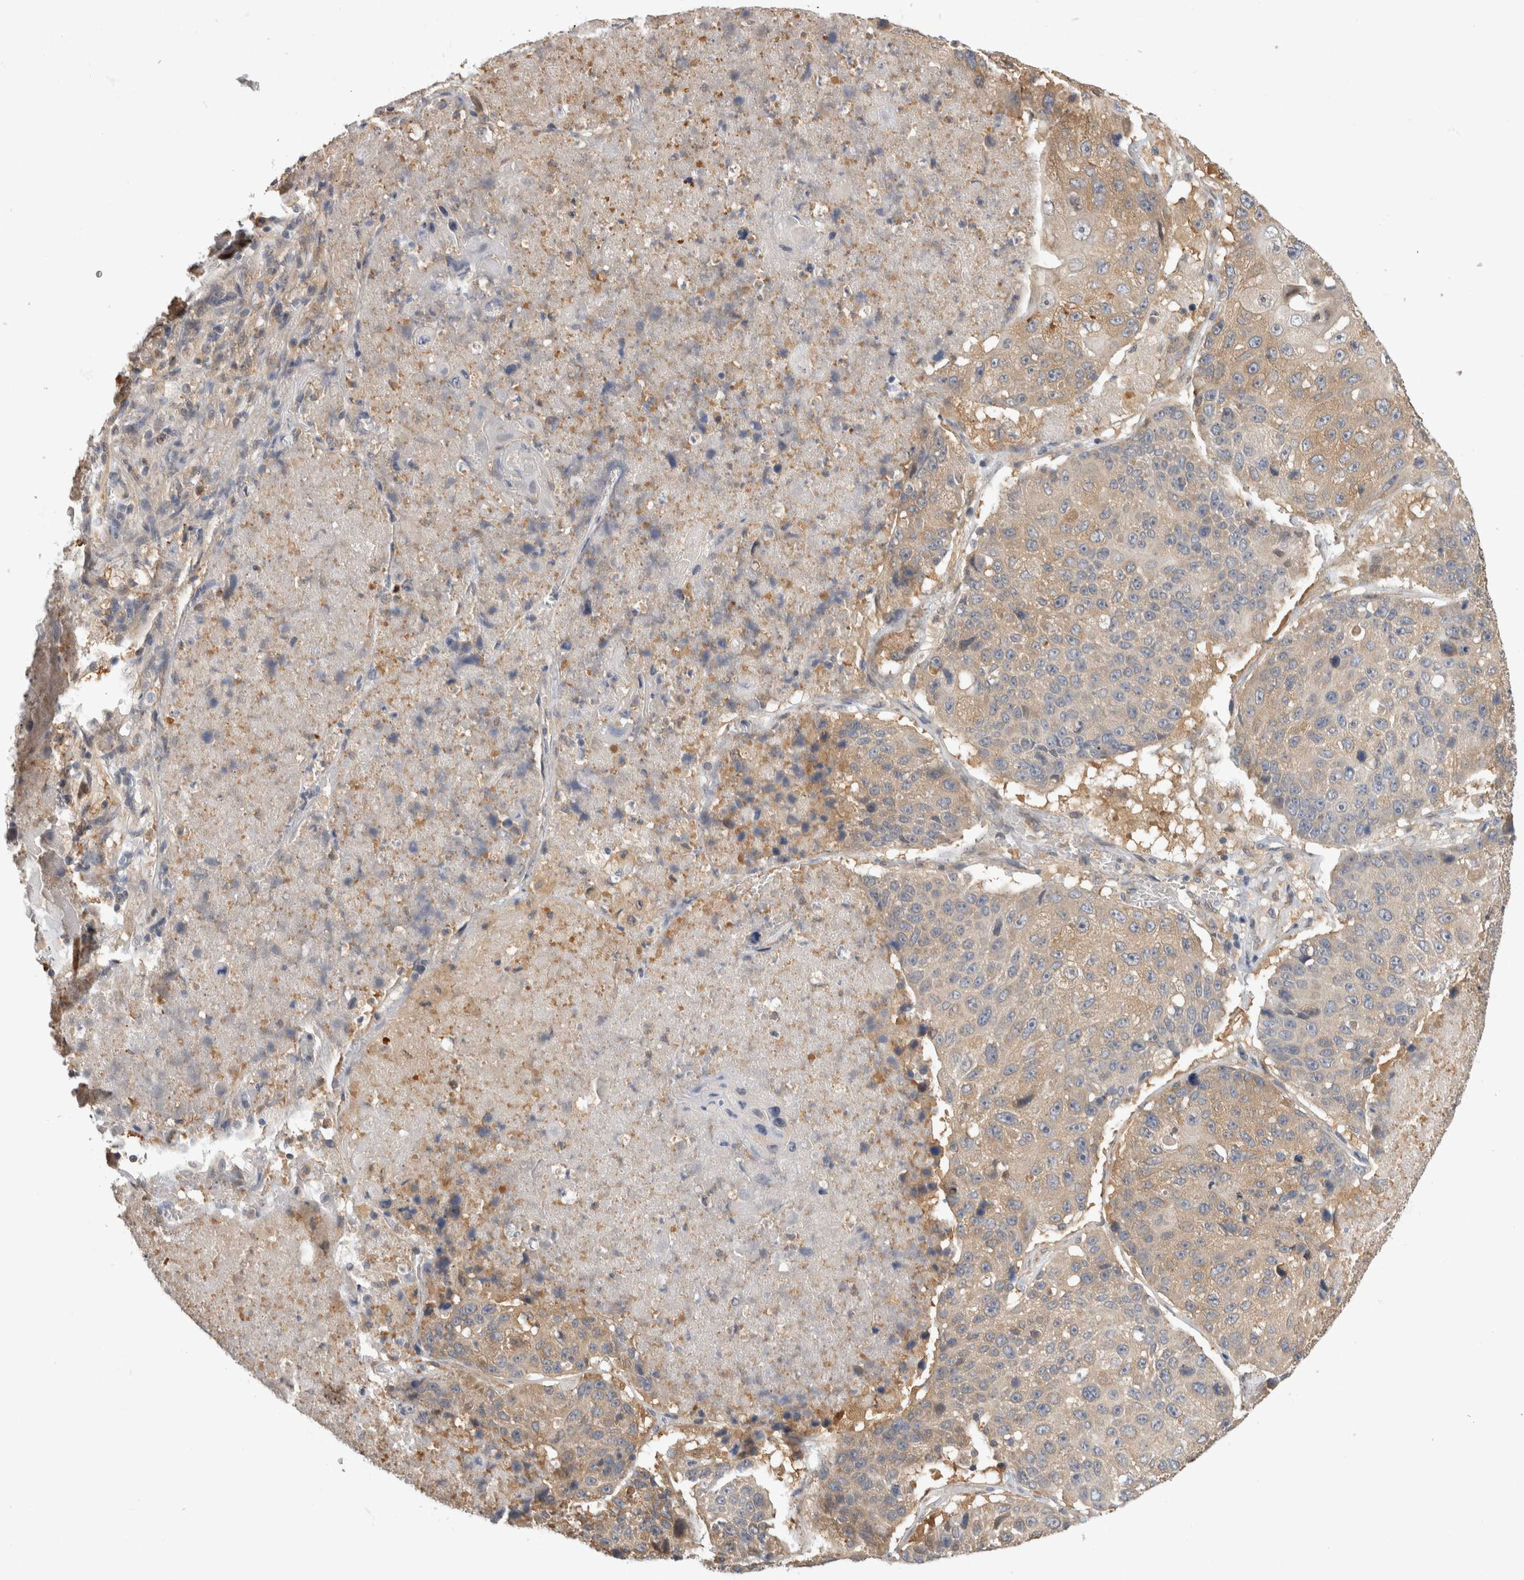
{"staining": {"intensity": "weak", "quantity": "25%-75%", "location": "cytoplasmic/membranous"}, "tissue": "lung cancer", "cell_type": "Tumor cells", "image_type": "cancer", "snomed": [{"axis": "morphology", "description": "Squamous cell carcinoma, NOS"}, {"axis": "topography", "description": "Lung"}], "caption": "A low amount of weak cytoplasmic/membranous positivity is identified in about 25%-75% of tumor cells in lung squamous cell carcinoma tissue.", "gene": "PGM1", "patient": {"sex": "male", "age": 61}}